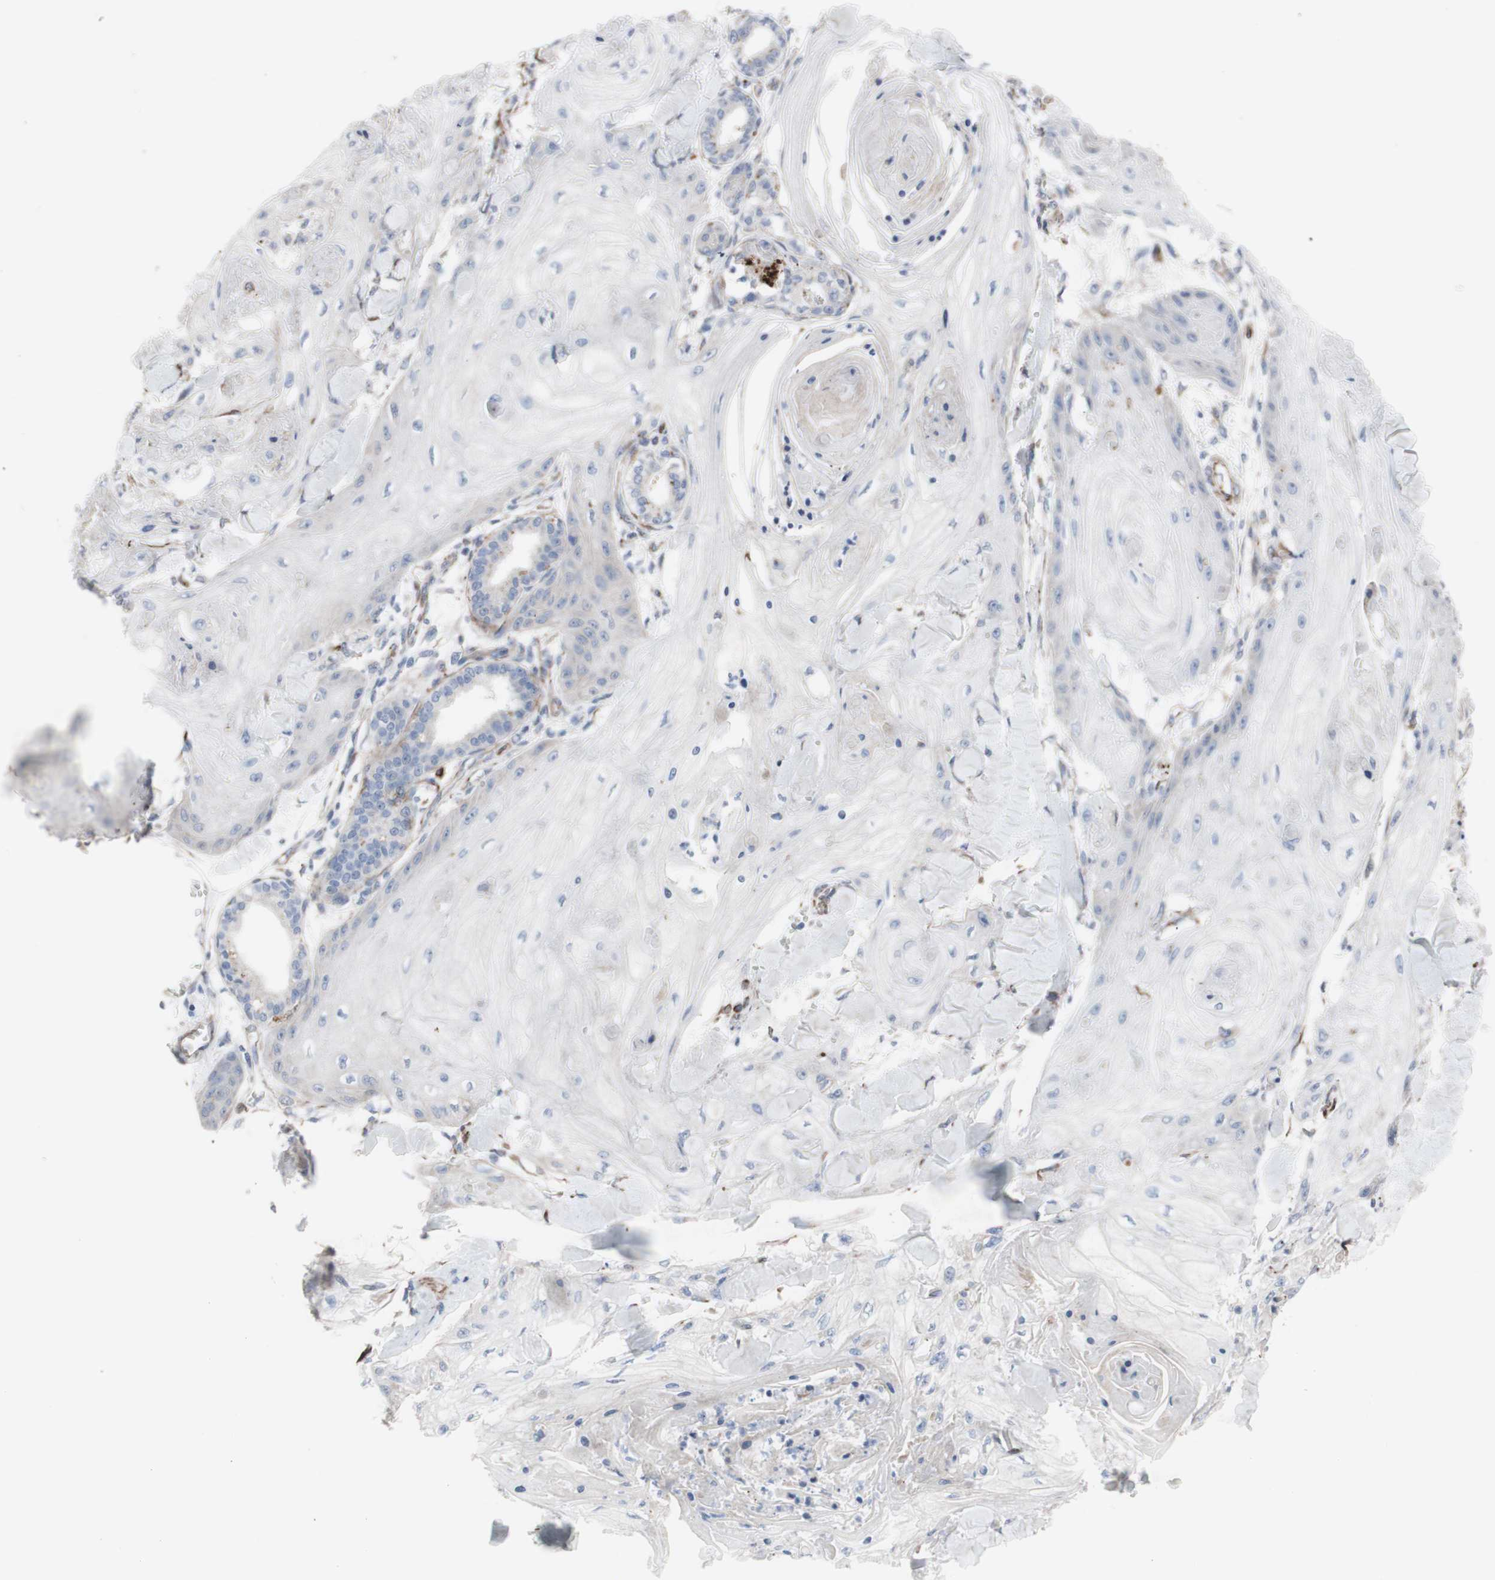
{"staining": {"intensity": "negative", "quantity": "none", "location": "none"}, "tissue": "skin cancer", "cell_type": "Tumor cells", "image_type": "cancer", "snomed": [{"axis": "morphology", "description": "Squamous cell carcinoma, NOS"}, {"axis": "topography", "description": "Skin"}], "caption": "Tumor cells are negative for protein expression in human skin cancer.", "gene": "AGPAT5", "patient": {"sex": "male", "age": 74}}